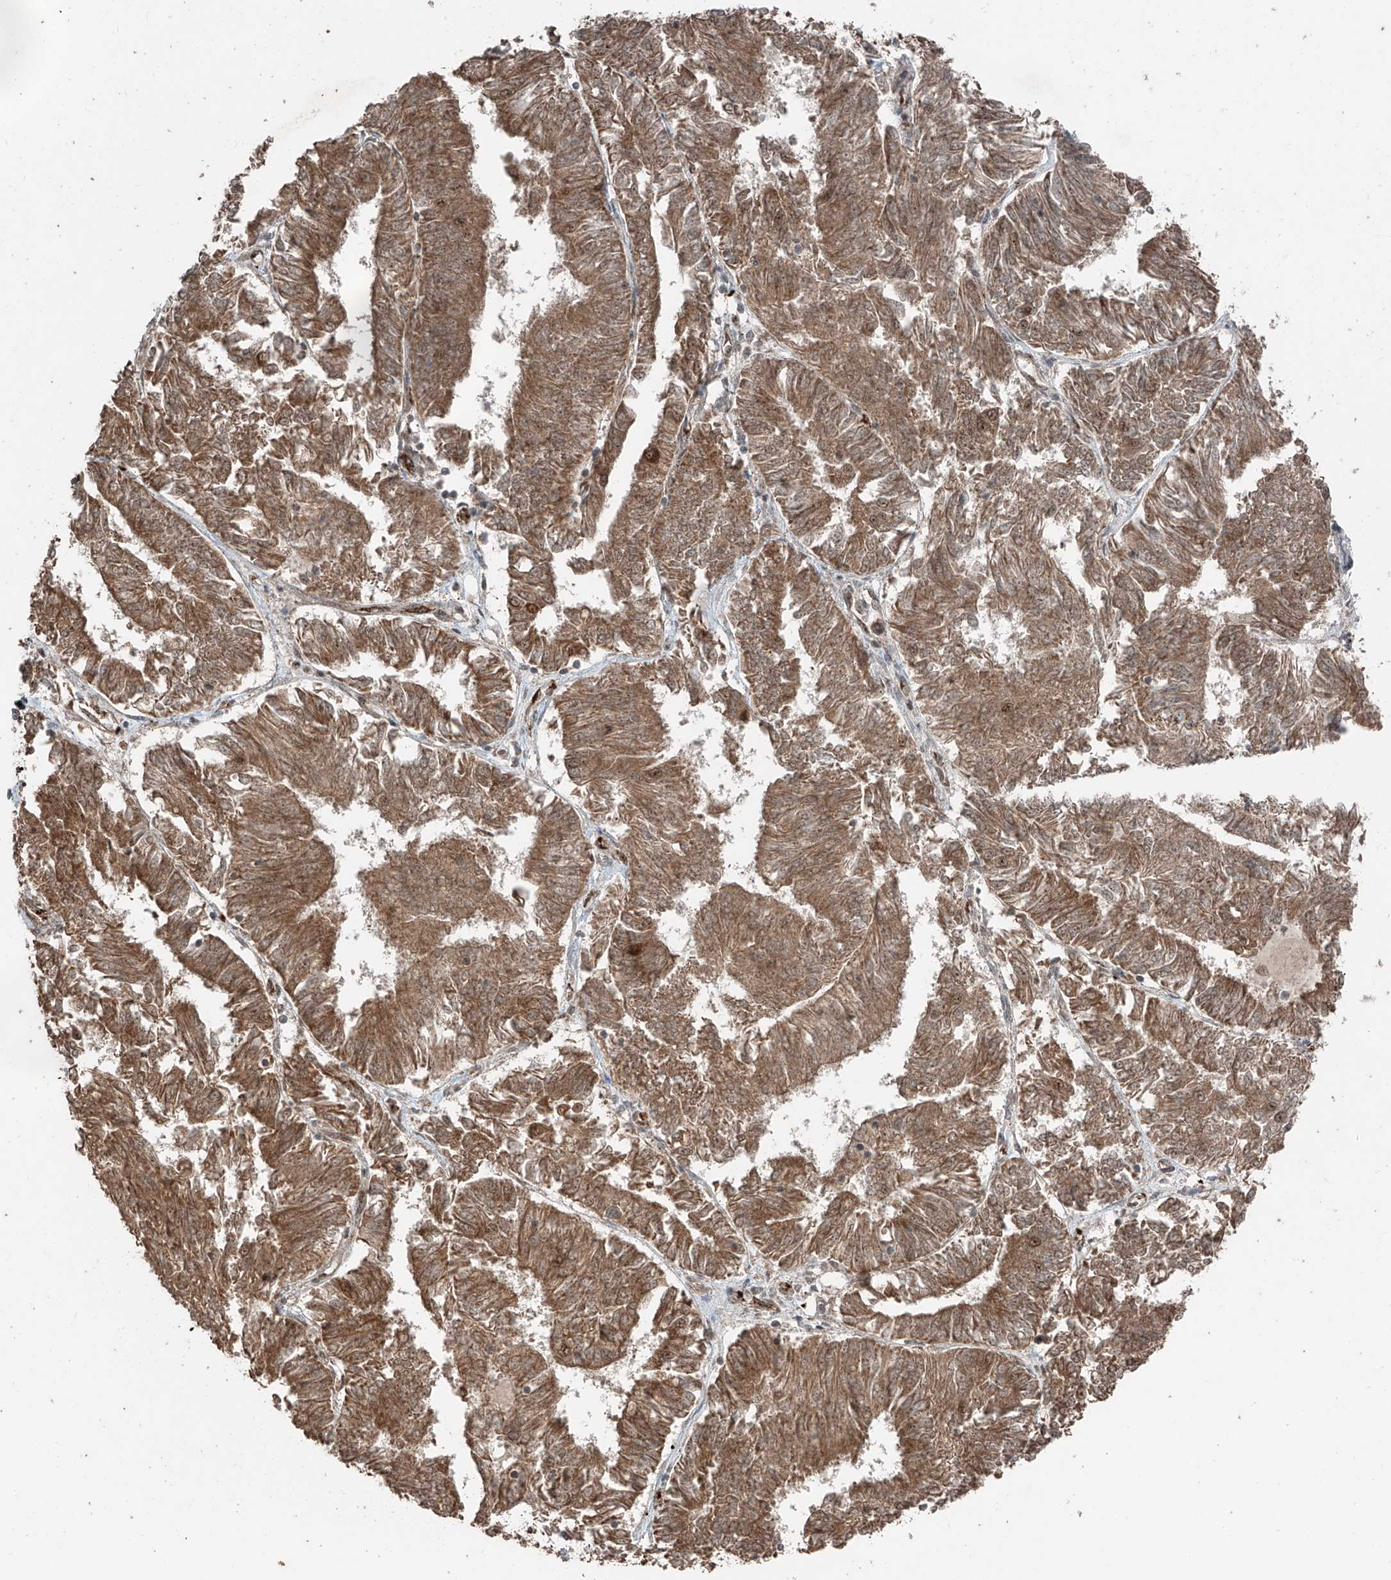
{"staining": {"intensity": "moderate", "quantity": ">75%", "location": "cytoplasmic/membranous"}, "tissue": "endometrial cancer", "cell_type": "Tumor cells", "image_type": "cancer", "snomed": [{"axis": "morphology", "description": "Adenocarcinoma, NOS"}, {"axis": "topography", "description": "Endometrium"}], "caption": "Immunohistochemistry (IHC) staining of adenocarcinoma (endometrial), which demonstrates medium levels of moderate cytoplasmic/membranous positivity in about >75% of tumor cells indicating moderate cytoplasmic/membranous protein staining. The staining was performed using DAB (brown) for protein detection and nuclei were counterstained in hematoxylin (blue).", "gene": "ZNF620", "patient": {"sex": "female", "age": 58}}